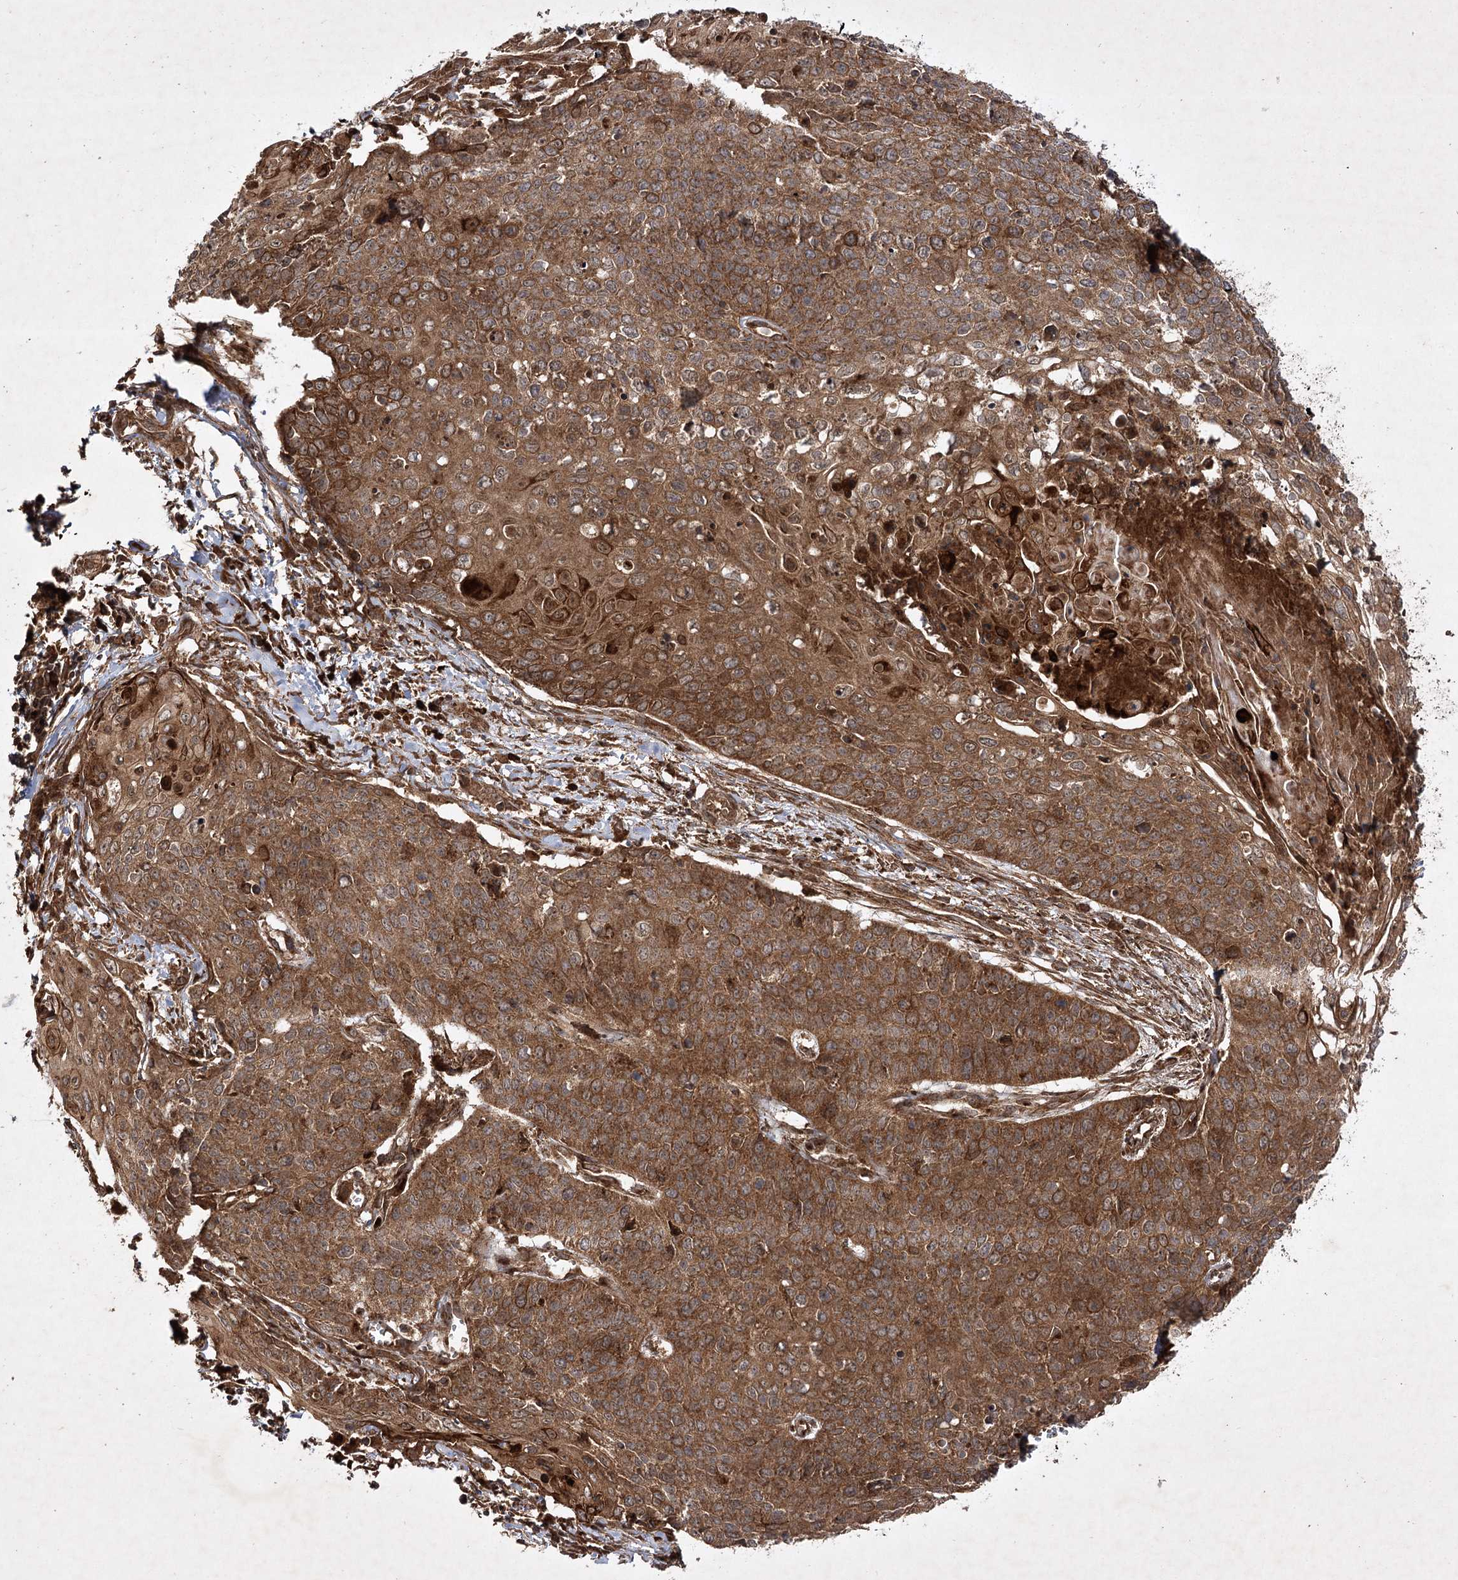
{"staining": {"intensity": "moderate", "quantity": ">75%", "location": "cytoplasmic/membranous"}, "tissue": "cervical cancer", "cell_type": "Tumor cells", "image_type": "cancer", "snomed": [{"axis": "morphology", "description": "Squamous cell carcinoma, NOS"}, {"axis": "topography", "description": "Cervix"}], "caption": "IHC photomicrograph of squamous cell carcinoma (cervical) stained for a protein (brown), which displays medium levels of moderate cytoplasmic/membranous positivity in about >75% of tumor cells.", "gene": "DNAJC13", "patient": {"sex": "female", "age": 39}}